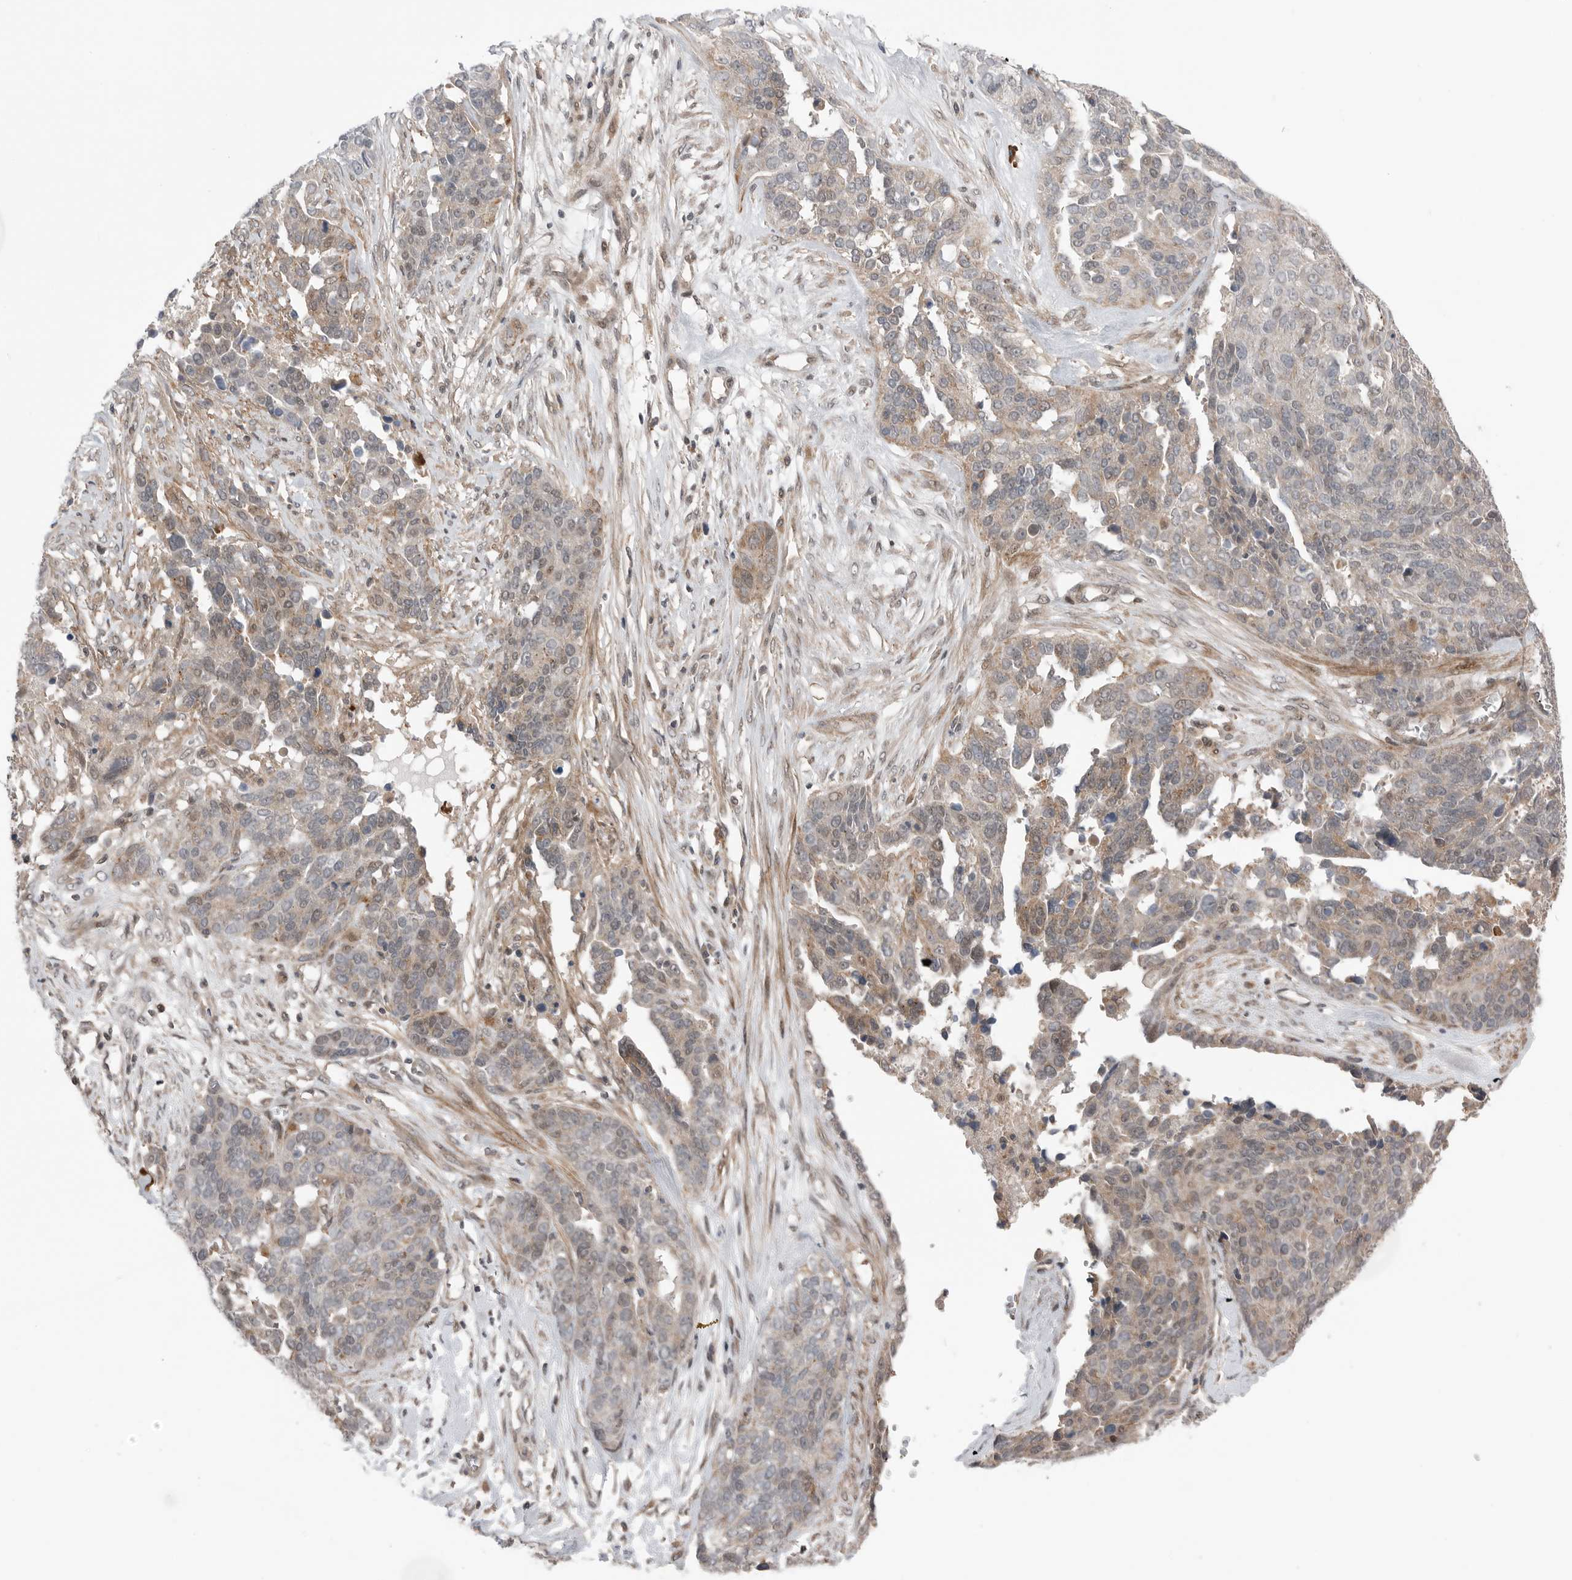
{"staining": {"intensity": "weak", "quantity": "<25%", "location": "cytoplasmic/membranous"}, "tissue": "ovarian cancer", "cell_type": "Tumor cells", "image_type": "cancer", "snomed": [{"axis": "morphology", "description": "Cystadenocarcinoma, serous, NOS"}, {"axis": "topography", "description": "Ovary"}], "caption": "Photomicrograph shows no protein staining in tumor cells of ovarian serous cystadenocarcinoma tissue.", "gene": "PEAK1", "patient": {"sex": "female", "age": 44}}